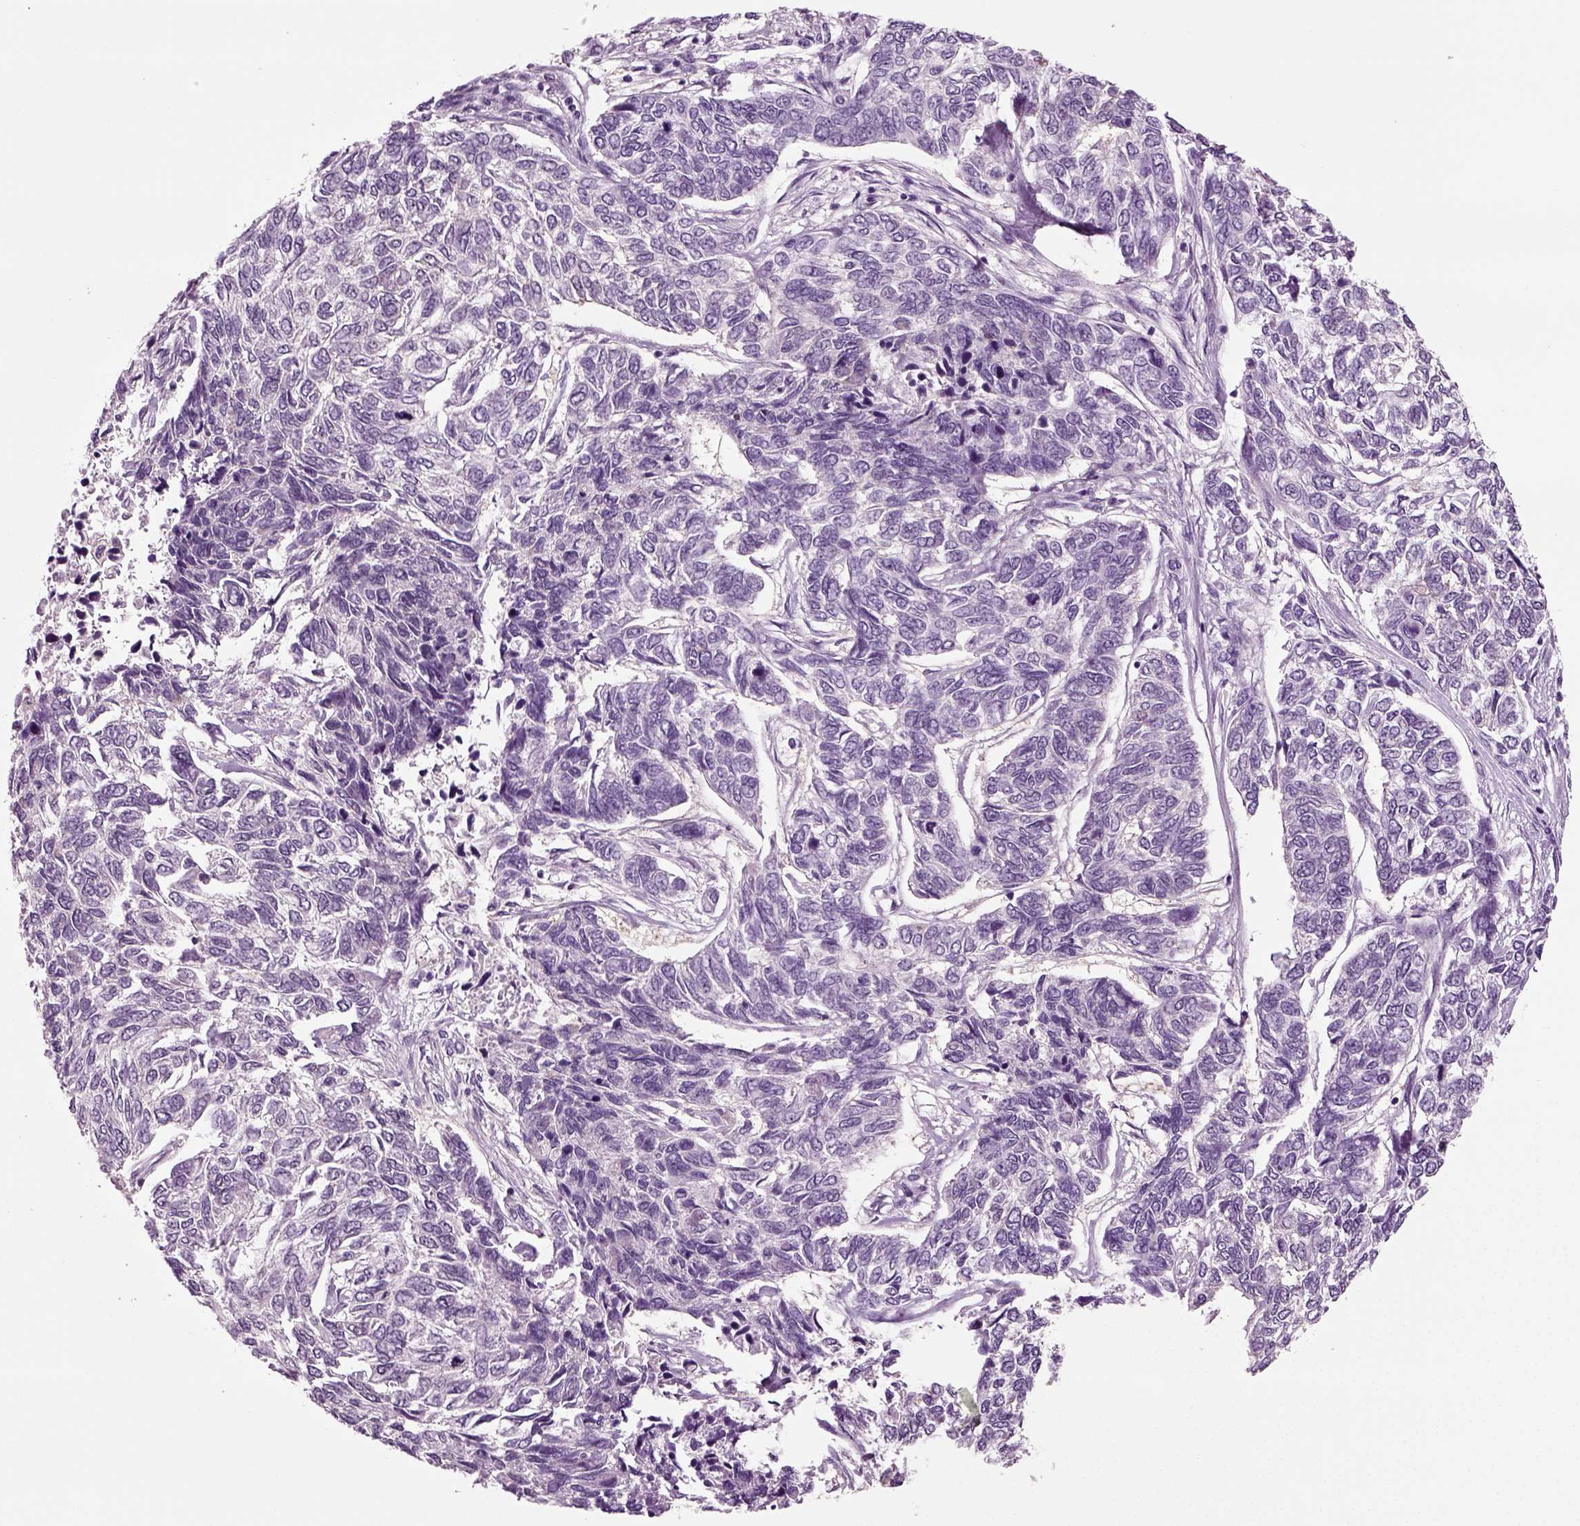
{"staining": {"intensity": "negative", "quantity": "none", "location": "none"}, "tissue": "skin cancer", "cell_type": "Tumor cells", "image_type": "cancer", "snomed": [{"axis": "morphology", "description": "Basal cell carcinoma"}, {"axis": "topography", "description": "Skin"}], "caption": "There is no significant staining in tumor cells of basal cell carcinoma (skin).", "gene": "CRABP1", "patient": {"sex": "female", "age": 65}}